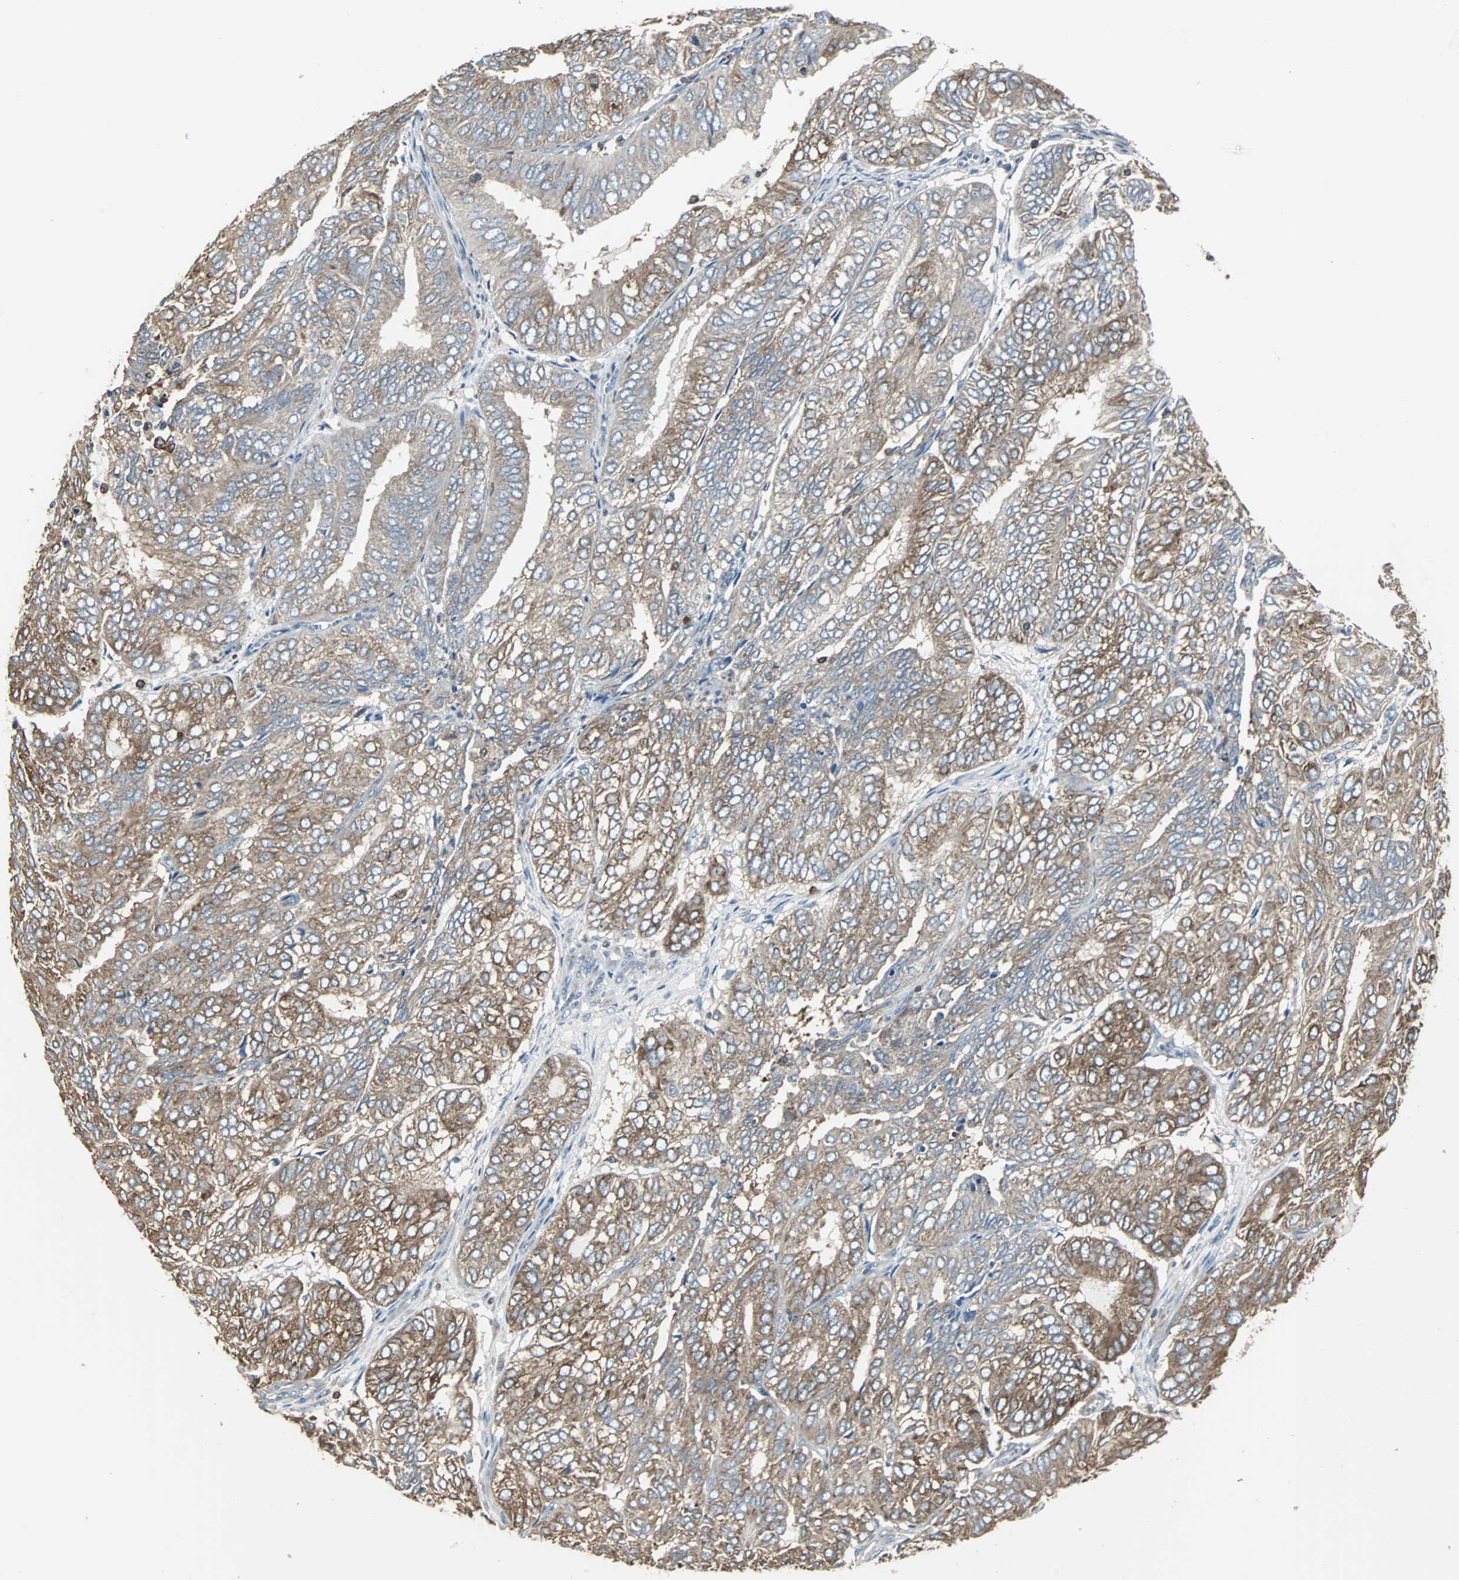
{"staining": {"intensity": "moderate", "quantity": ">75%", "location": "cytoplasmic/membranous"}, "tissue": "endometrial cancer", "cell_type": "Tumor cells", "image_type": "cancer", "snomed": [{"axis": "morphology", "description": "Adenocarcinoma, NOS"}, {"axis": "topography", "description": "Uterus"}], "caption": "Adenocarcinoma (endometrial) stained with a brown dye displays moderate cytoplasmic/membranous positive expression in about >75% of tumor cells.", "gene": "LRRFIP1", "patient": {"sex": "female", "age": 60}}